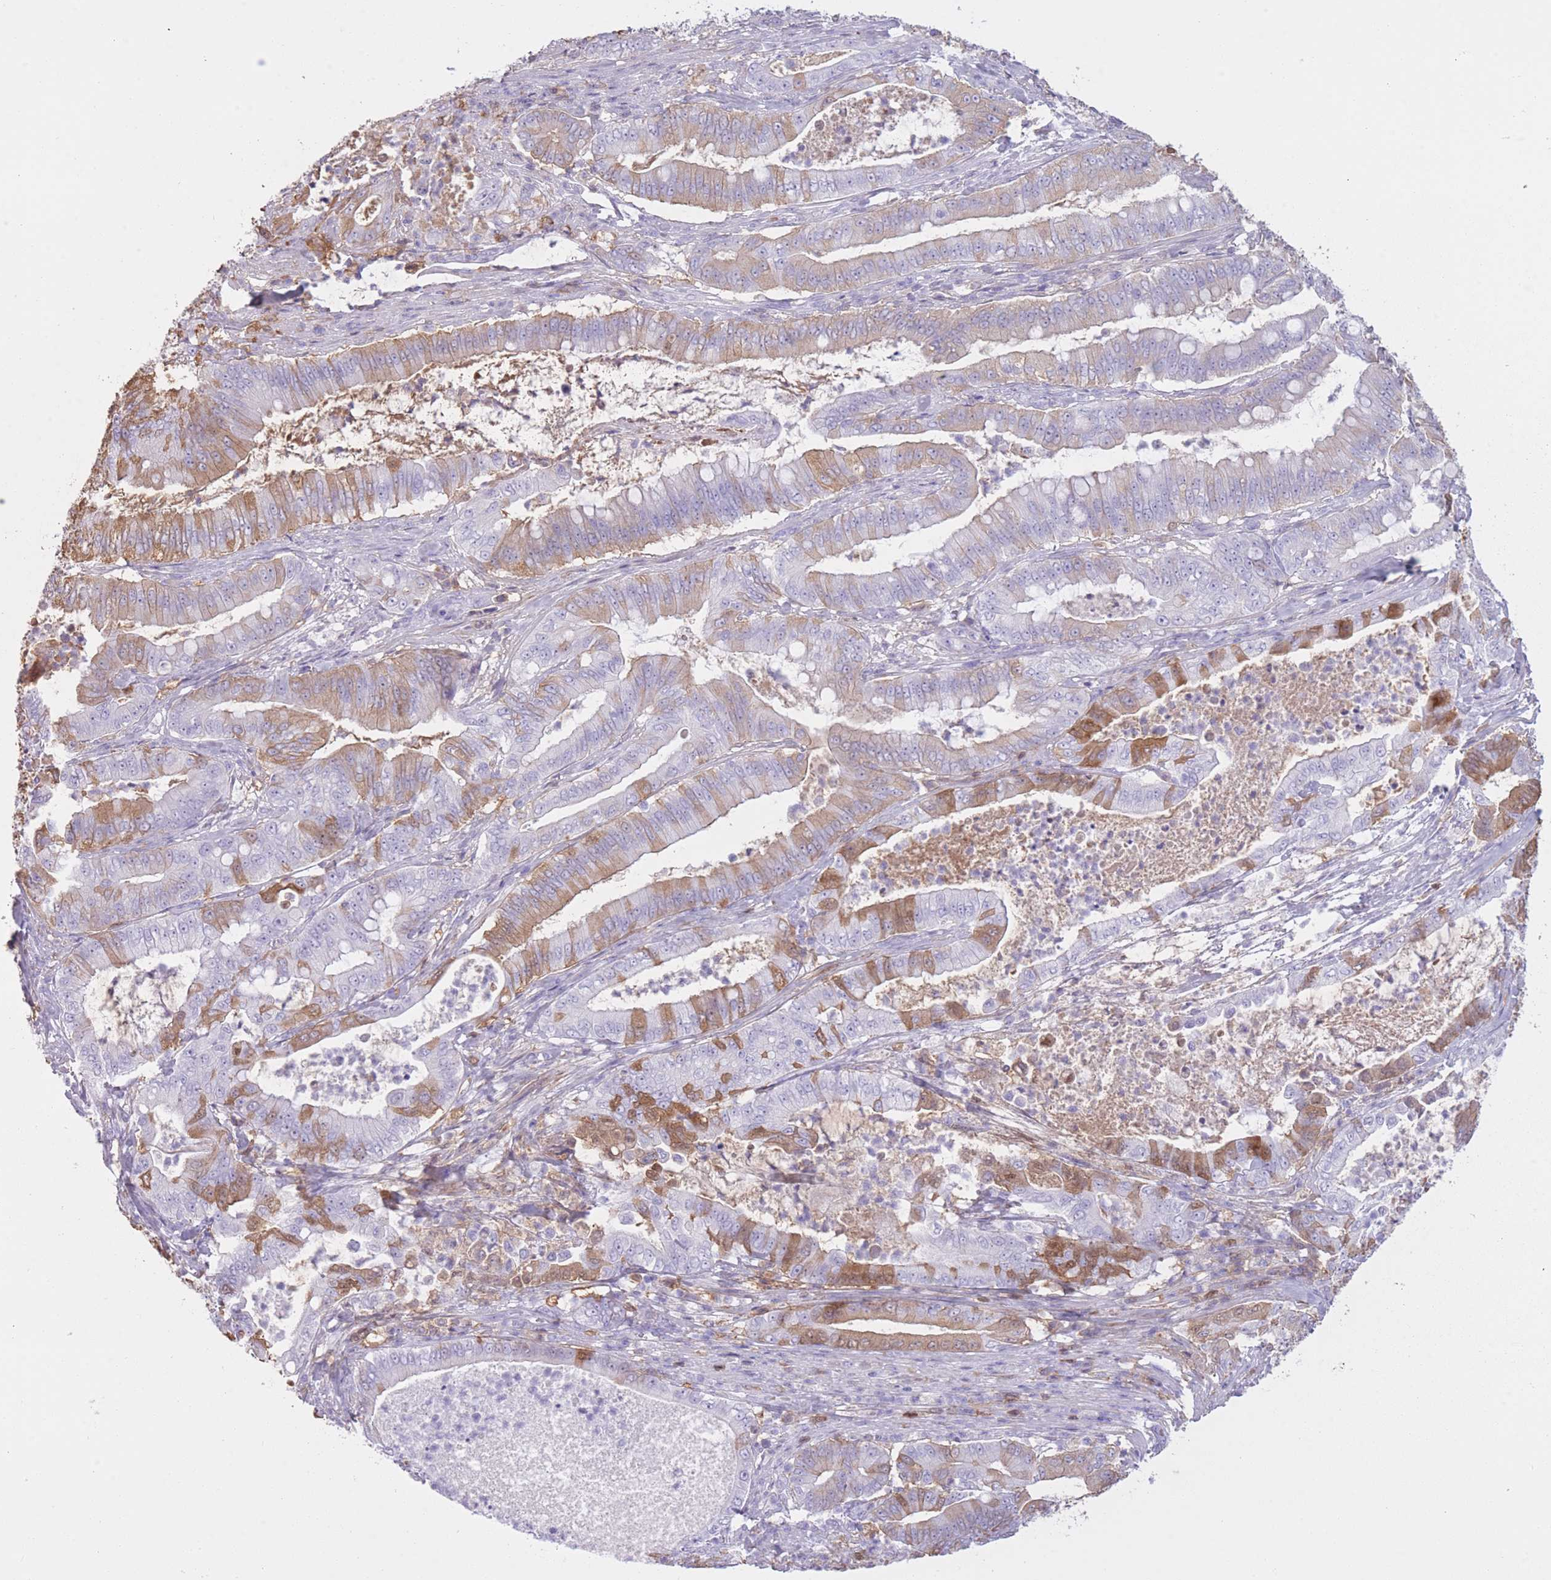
{"staining": {"intensity": "moderate", "quantity": "<25%", "location": "cytoplasmic/membranous,nuclear"}, "tissue": "pancreatic cancer", "cell_type": "Tumor cells", "image_type": "cancer", "snomed": [{"axis": "morphology", "description": "Adenocarcinoma, NOS"}, {"axis": "topography", "description": "Pancreas"}], "caption": "Pancreatic cancer stained with a brown dye displays moderate cytoplasmic/membranous and nuclear positive positivity in approximately <25% of tumor cells.", "gene": "AP3S2", "patient": {"sex": "male", "age": 71}}